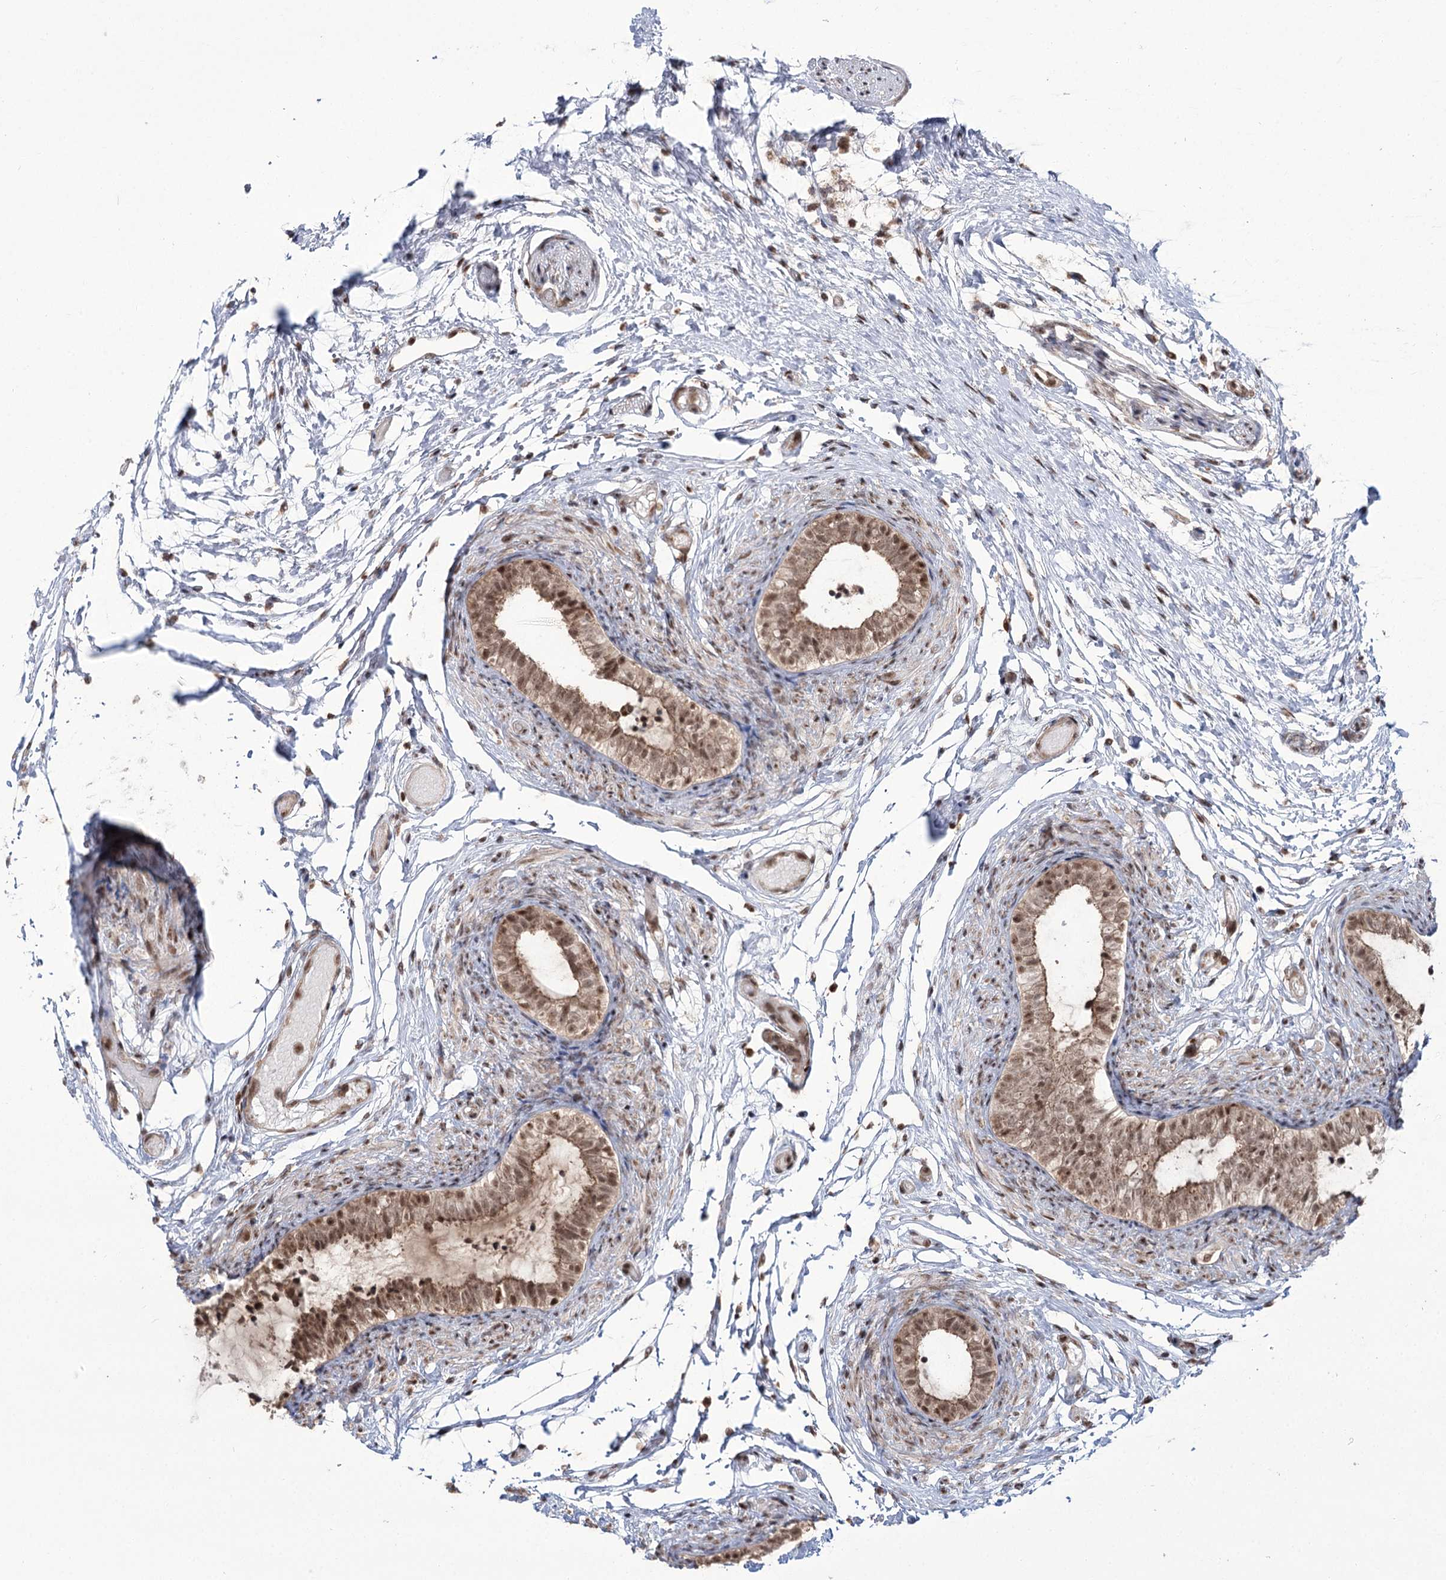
{"staining": {"intensity": "moderate", "quantity": ">75%", "location": "cytoplasmic/membranous,nuclear"}, "tissue": "epididymis", "cell_type": "Glandular cells", "image_type": "normal", "snomed": [{"axis": "morphology", "description": "Normal tissue, NOS"}, {"axis": "topography", "description": "Epididymis"}], "caption": "Immunohistochemistry (IHC) (DAB (3,3'-diaminobenzidine)) staining of normal human epididymis demonstrates moderate cytoplasmic/membranous,nuclear protein expression in about >75% of glandular cells.", "gene": "ERCC3", "patient": {"sex": "male", "age": 5}}